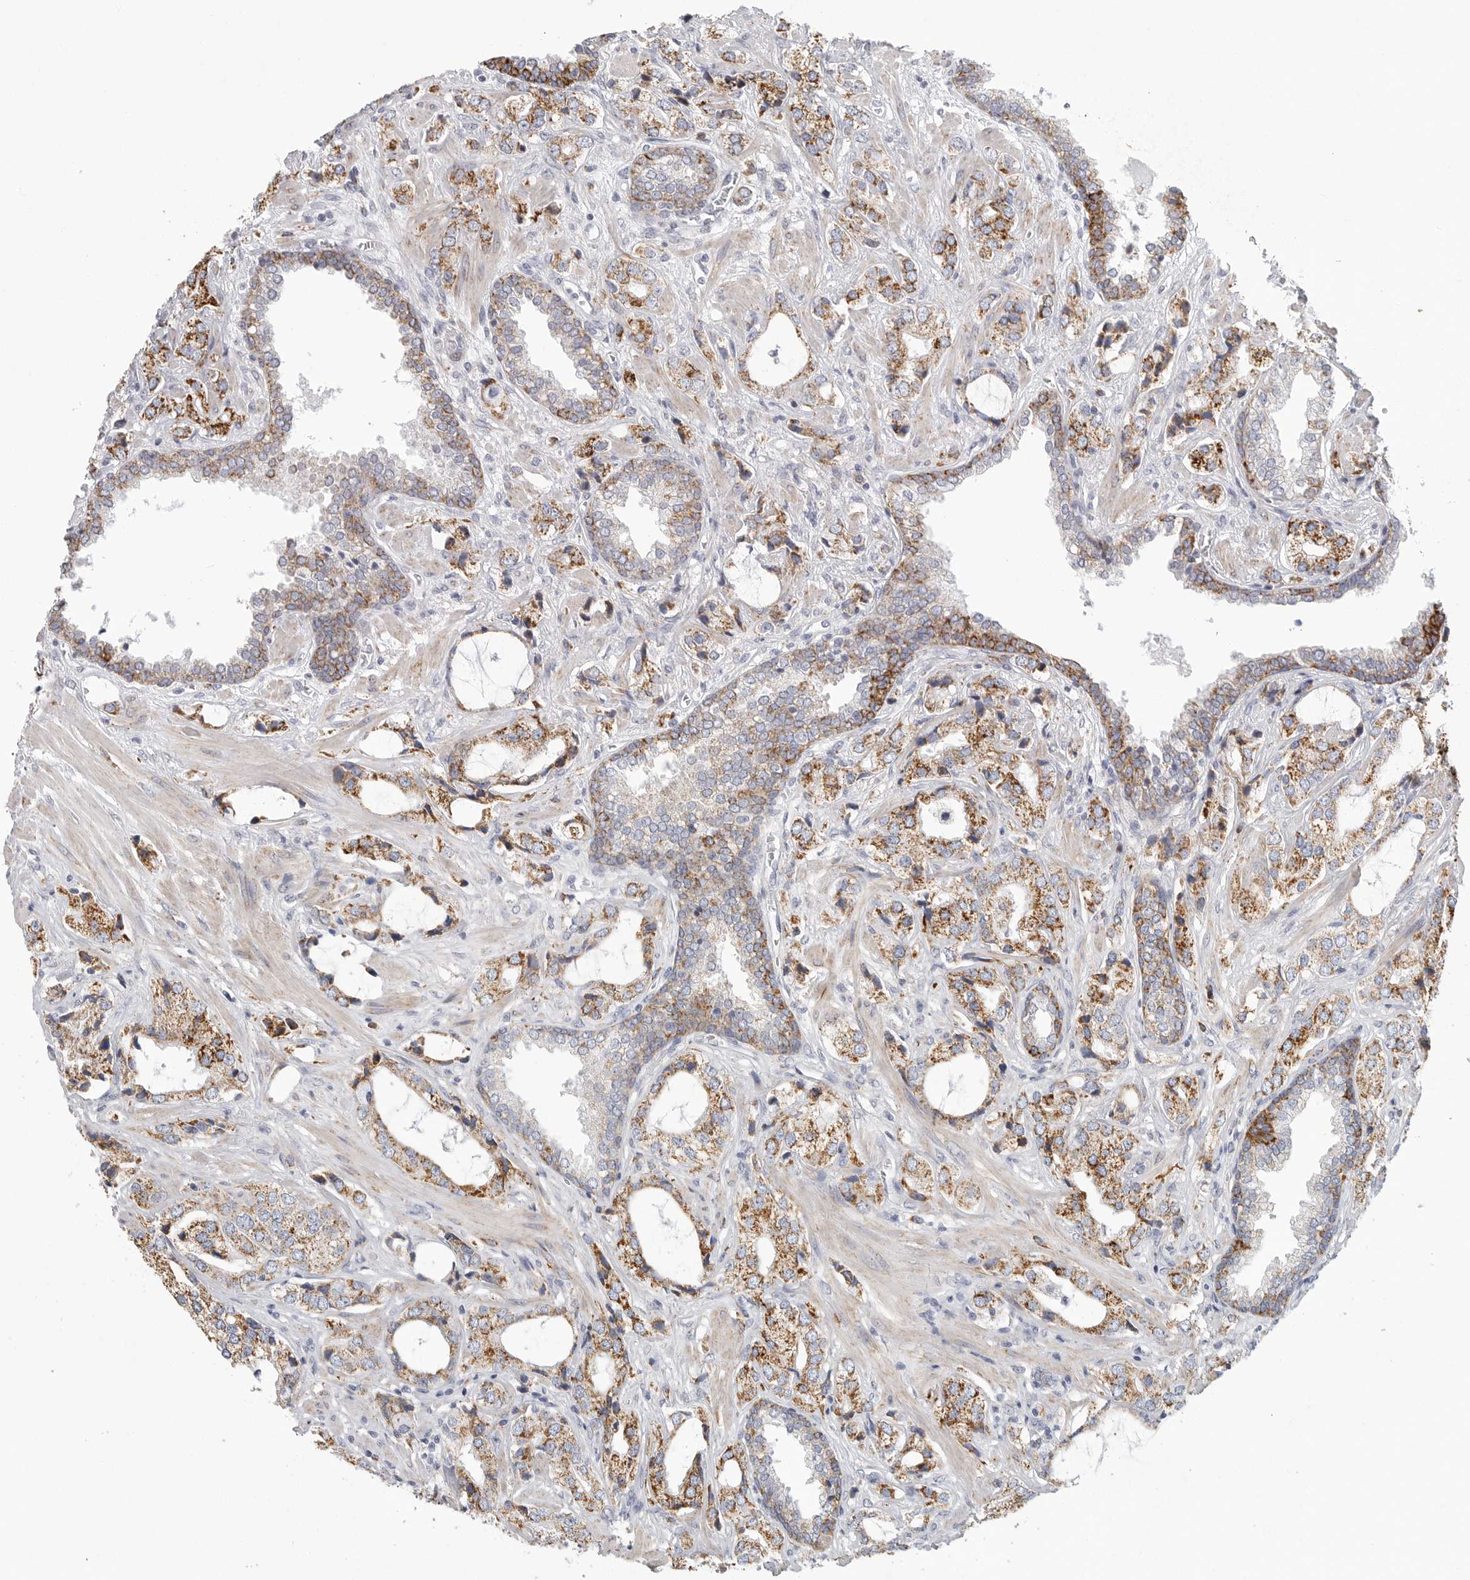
{"staining": {"intensity": "moderate", "quantity": ">75%", "location": "cytoplasmic/membranous"}, "tissue": "prostate cancer", "cell_type": "Tumor cells", "image_type": "cancer", "snomed": [{"axis": "morphology", "description": "Adenocarcinoma, High grade"}, {"axis": "topography", "description": "Prostate"}], "caption": "Immunohistochemistry staining of prostate high-grade adenocarcinoma, which exhibits medium levels of moderate cytoplasmic/membranous staining in approximately >75% of tumor cells indicating moderate cytoplasmic/membranous protein staining. The staining was performed using DAB (3,3'-diaminobenzidine) (brown) for protein detection and nuclei were counterstained in hematoxylin (blue).", "gene": "ELP3", "patient": {"sex": "male", "age": 66}}